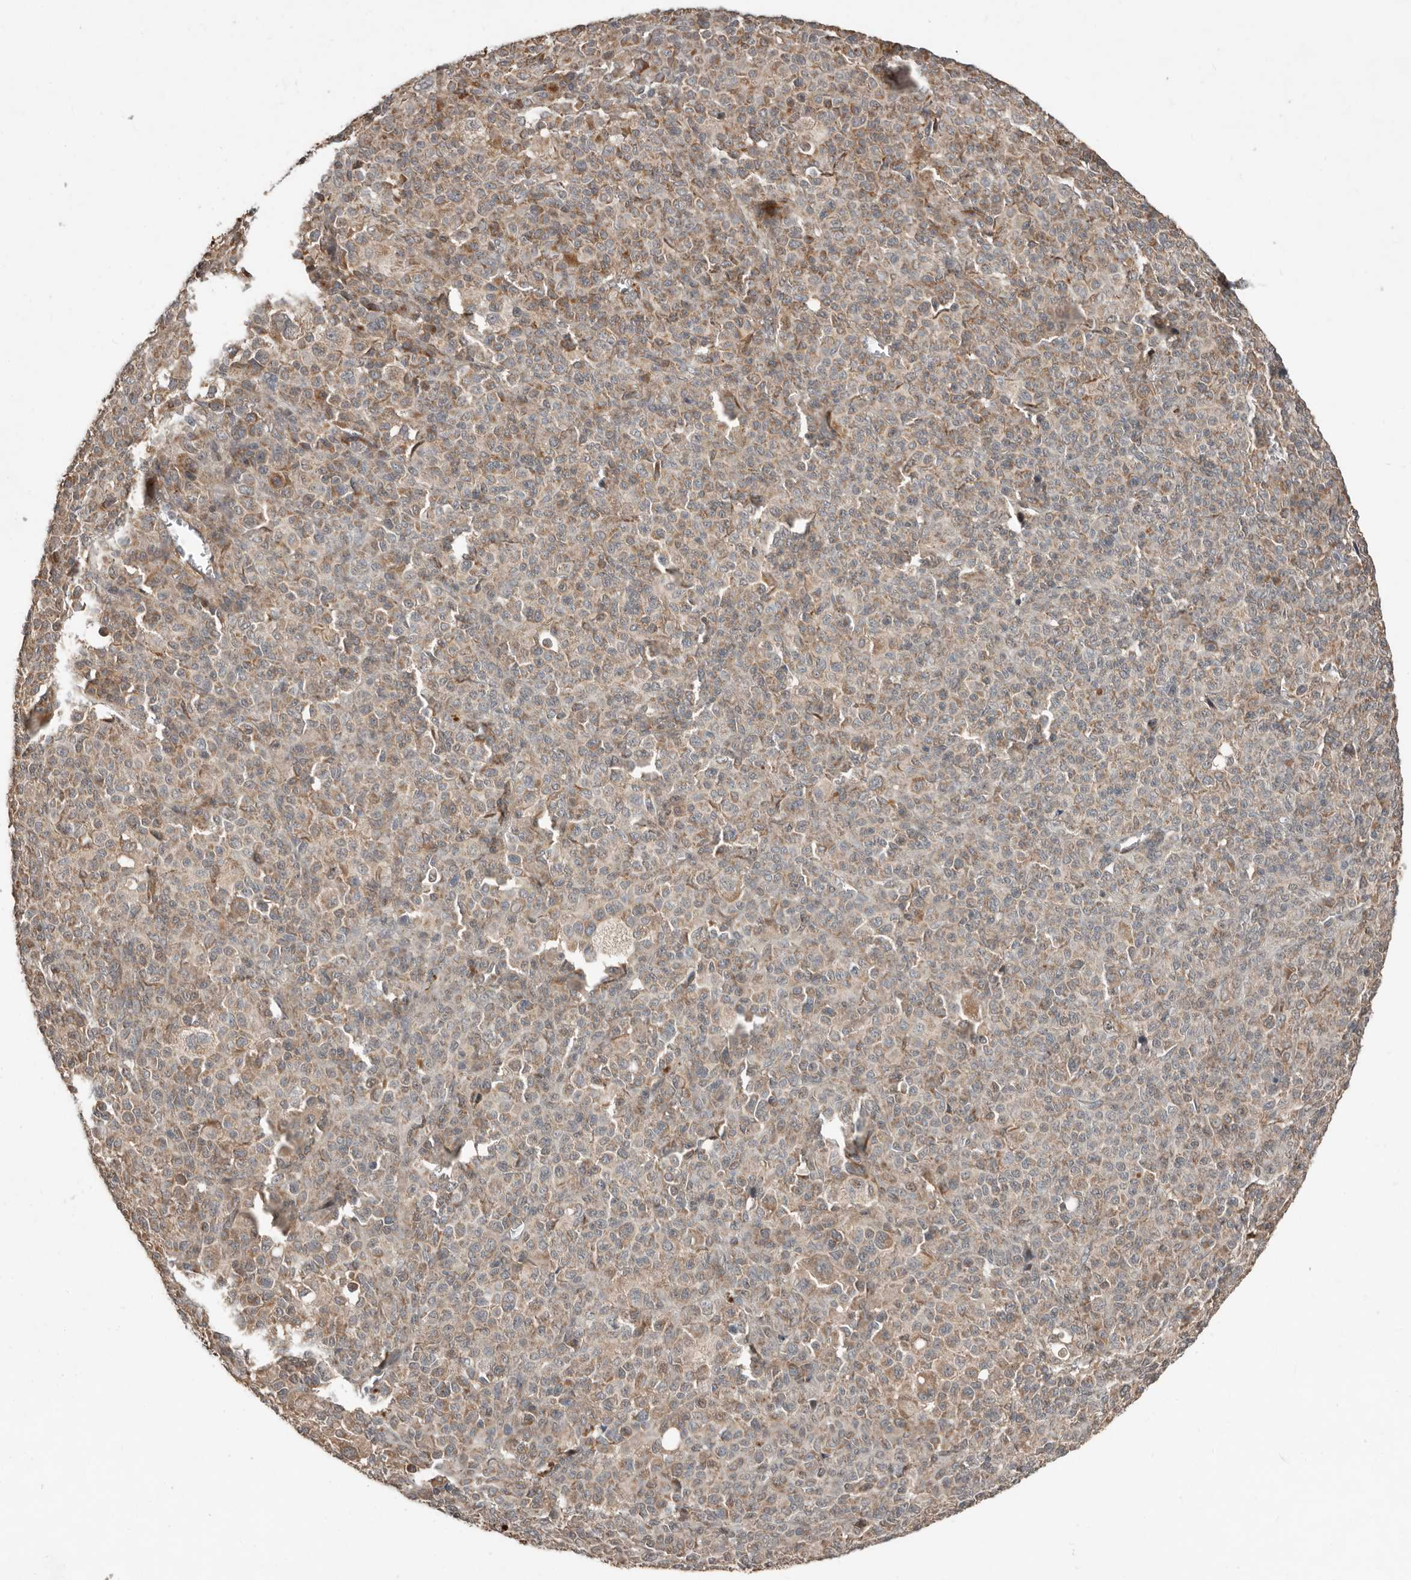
{"staining": {"intensity": "weak", "quantity": "25%-75%", "location": "cytoplasmic/membranous"}, "tissue": "melanoma", "cell_type": "Tumor cells", "image_type": "cancer", "snomed": [{"axis": "morphology", "description": "Malignant melanoma, Metastatic site"}, {"axis": "topography", "description": "Skin"}], "caption": "This micrograph shows melanoma stained with IHC to label a protein in brown. The cytoplasmic/membranous of tumor cells show weak positivity for the protein. Nuclei are counter-stained blue.", "gene": "SLC6A7", "patient": {"sex": "female", "age": 74}}